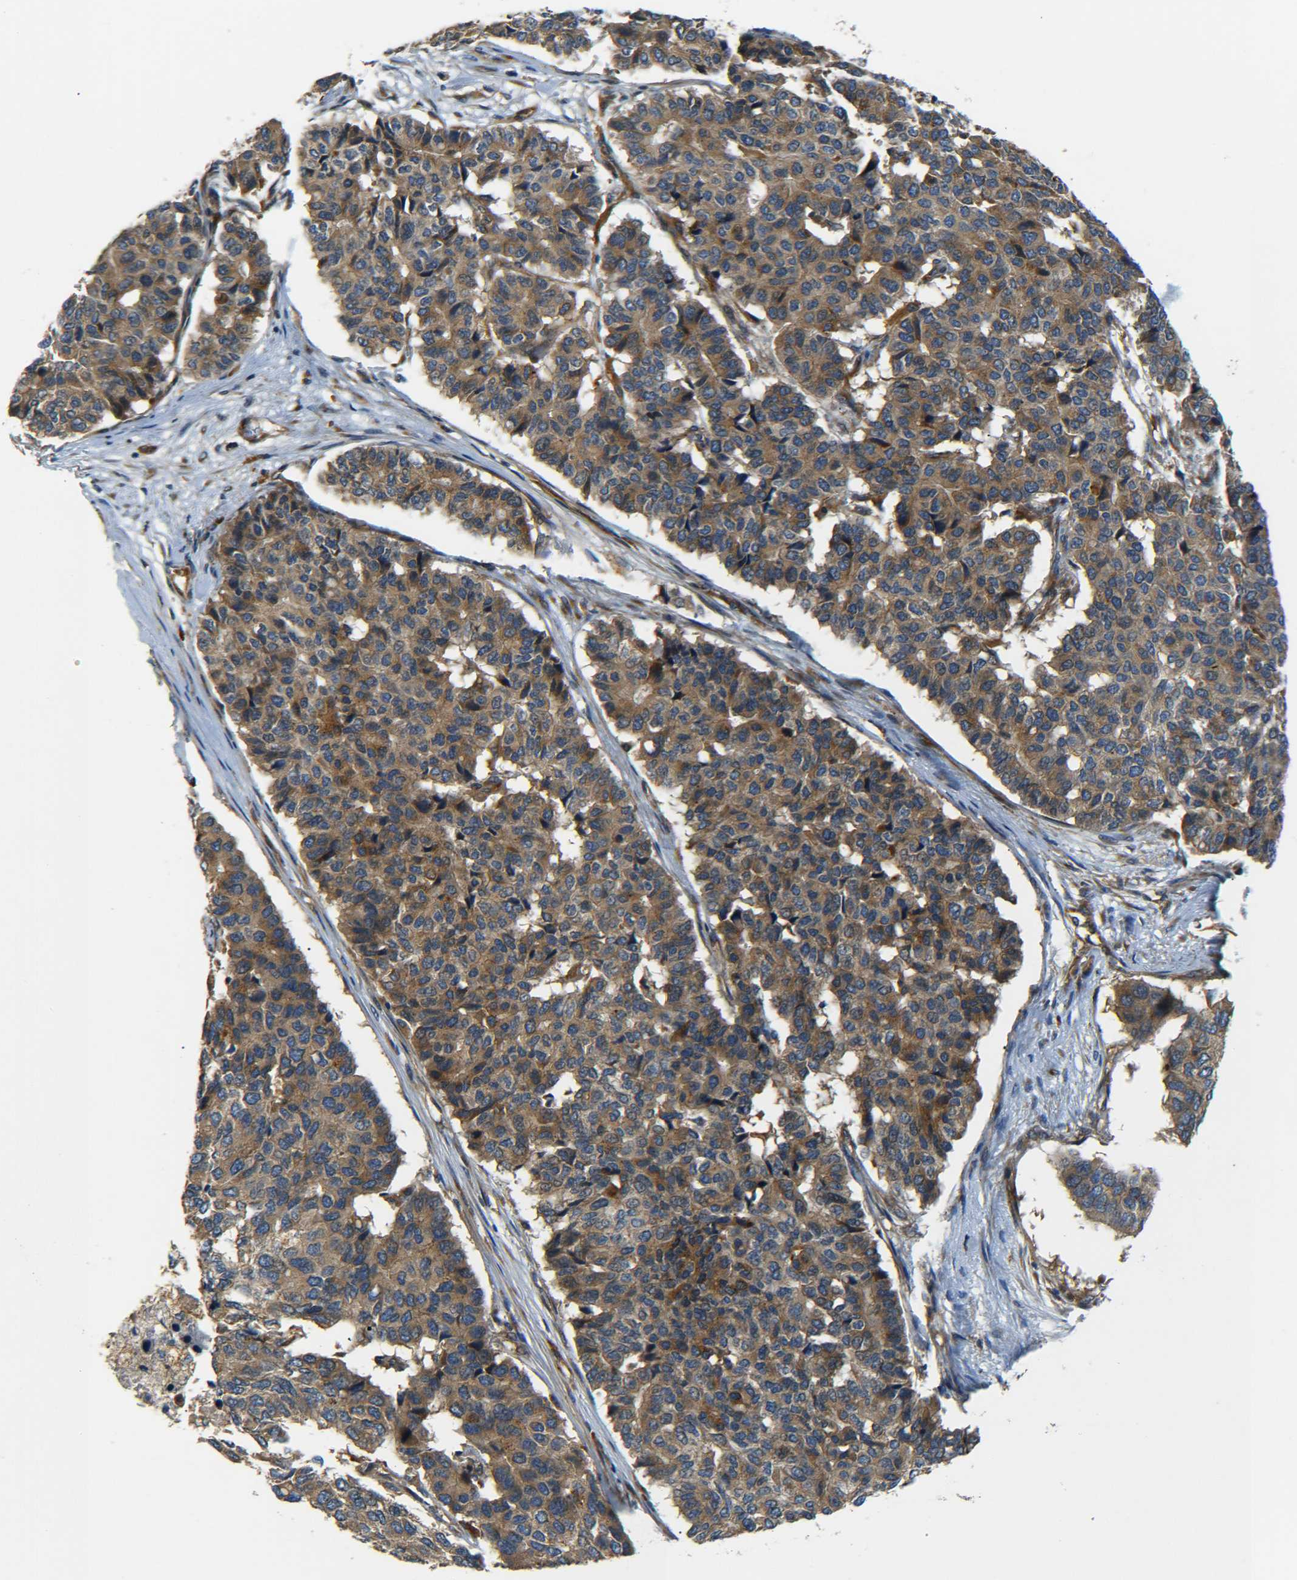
{"staining": {"intensity": "moderate", "quantity": ">75%", "location": "cytoplasmic/membranous"}, "tissue": "pancreatic cancer", "cell_type": "Tumor cells", "image_type": "cancer", "snomed": [{"axis": "morphology", "description": "Adenocarcinoma, NOS"}, {"axis": "topography", "description": "Pancreas"}], "caption": "A medium amount of moderate cytoplasmic/membranous staining is present in about >75% of tumor cells in pancreatic cancer (adenocarcinoma) tissue.", "gene": "LRCH3", "patient": {"sex": "male", "age": 50}}